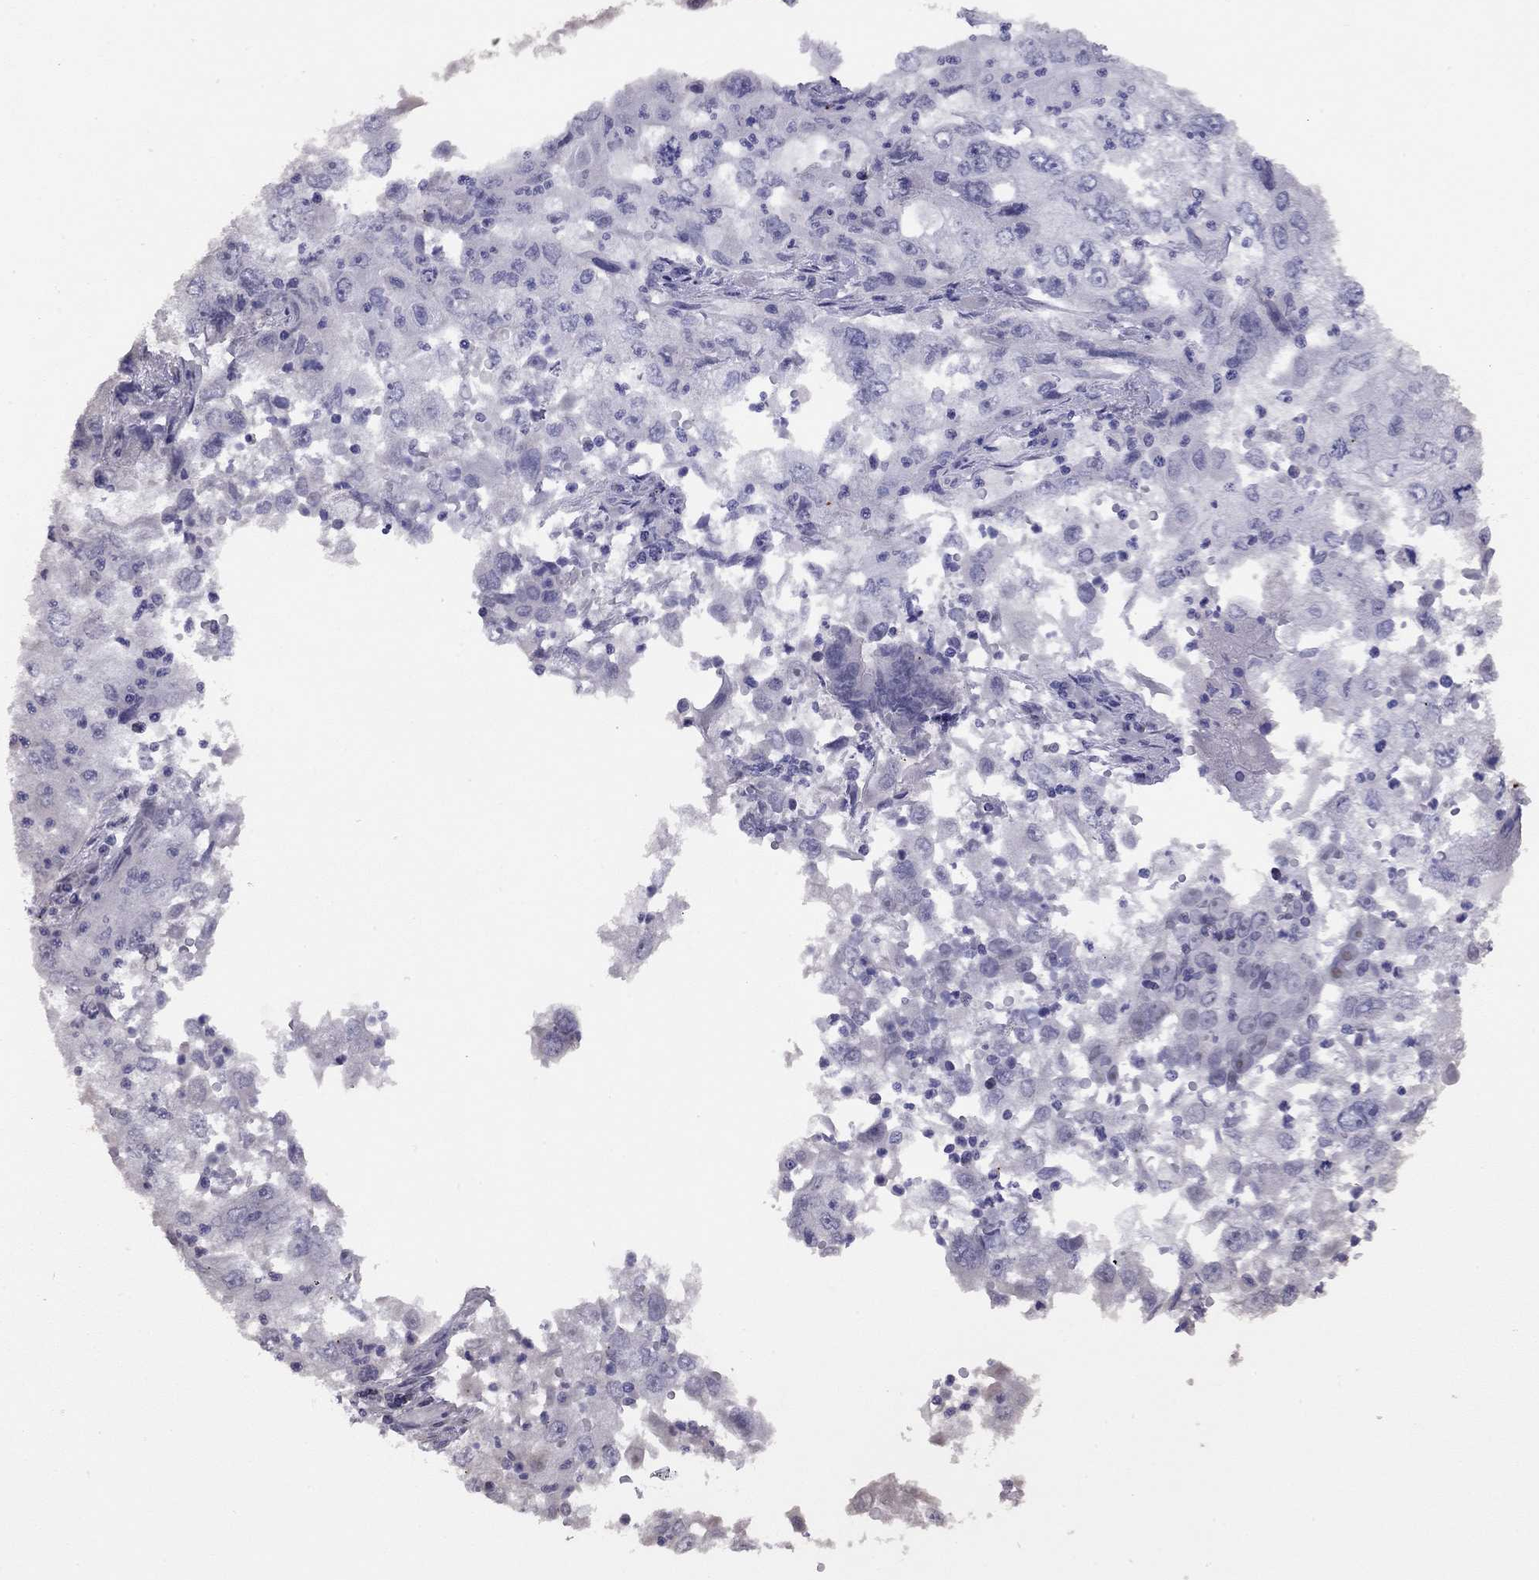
{"staining": {"intensity": "negative", "quantity": "none", "location": "none"}, "tissue": "cervical cancer", "cell_type": "Tumor cells", "image_type": "cancer", "snomed": [{"axis": "morphology", "description": "Squamous cell carcinoma, NOS"}, {"axis": "topography", "description": "Cervix"}], "caption": "Cervical cancer (squamous cell carcinoma) stained for a protein using immunohistochemistry (IHC) reveals no positivity tumor cells.", "gene": "LYAR", "patient": {"sex": "female", "age": 36}}